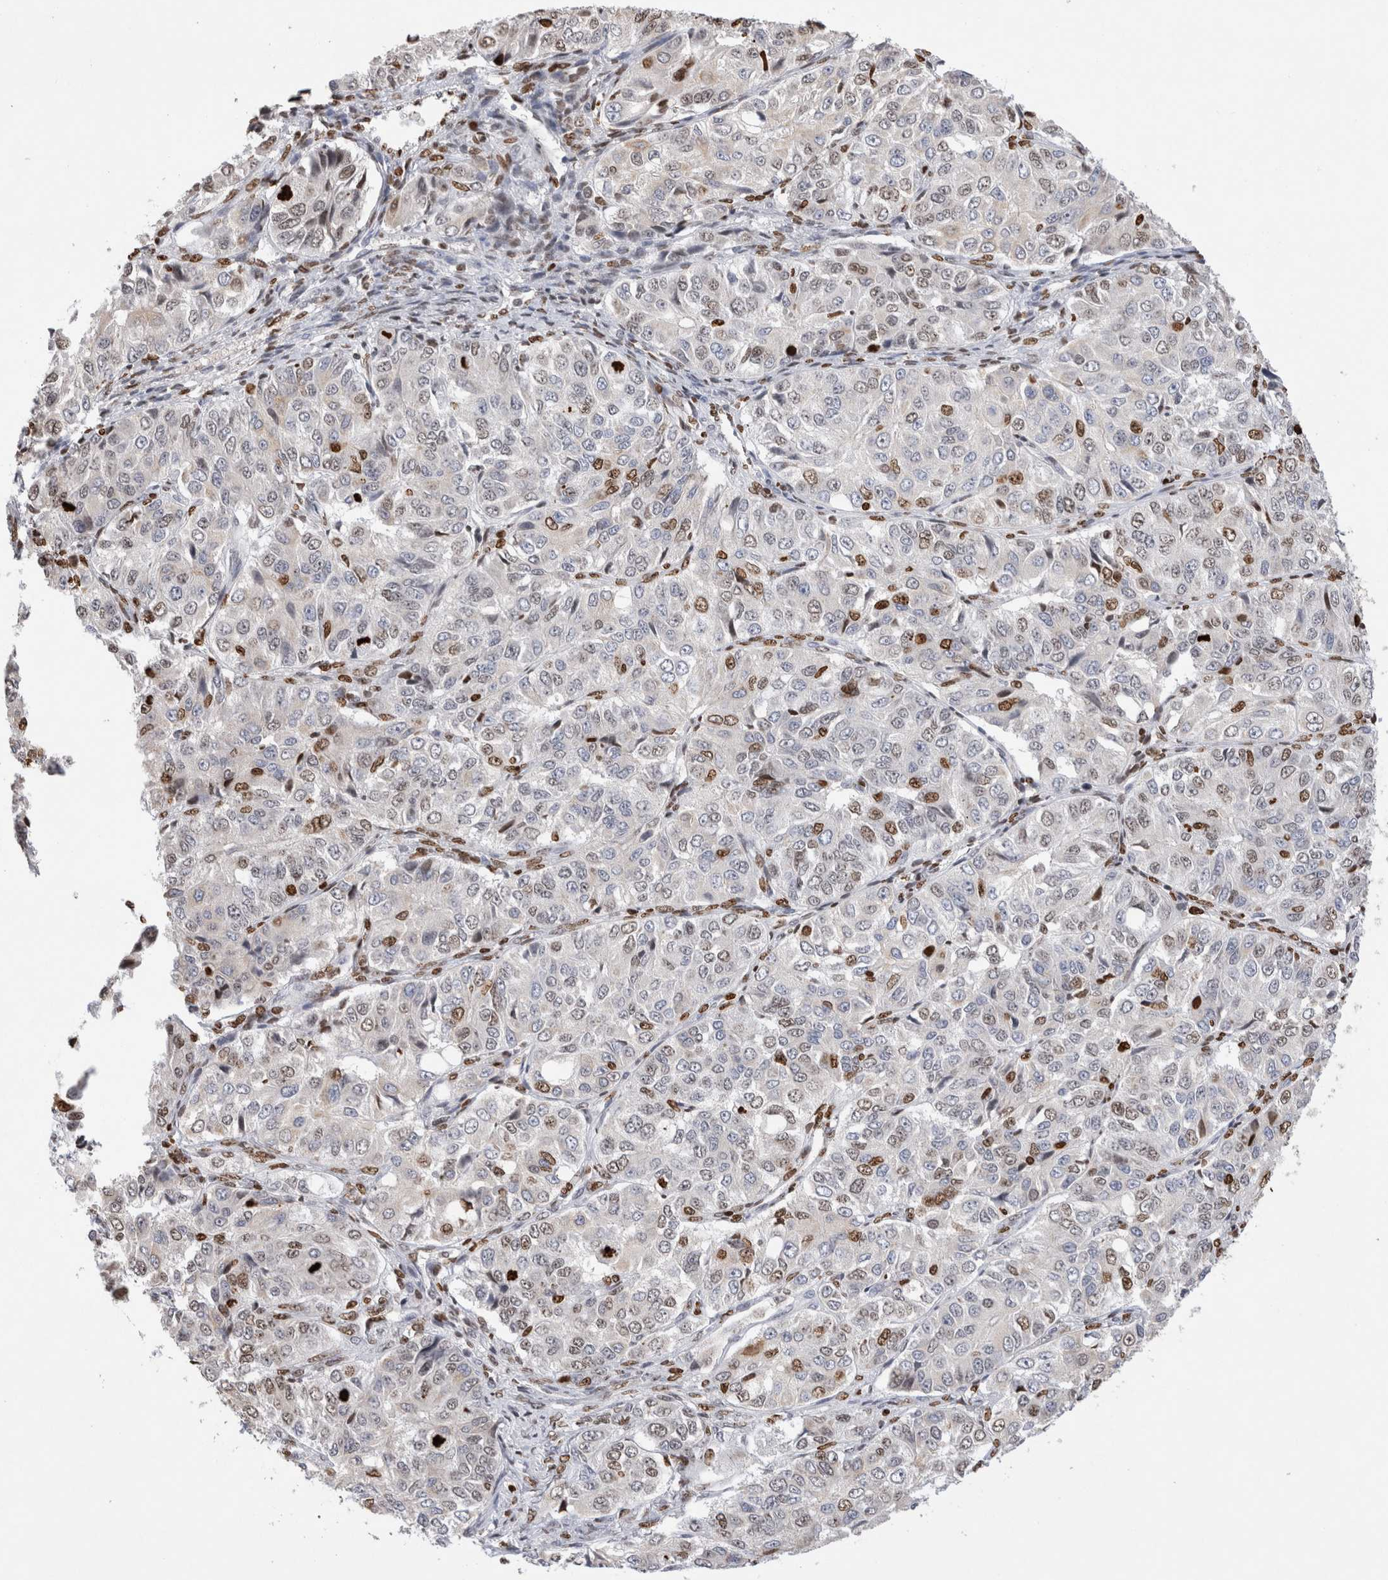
{"staining": {"intensity": "moderate", "quantity": "<25%", "location": "nuclear"}, "tissue": "ovarian cancer", "cell_type": "Tumor cells", "image_type": "cancer", "snomed": [{"axis": "morphology", "description": "Carcinoma, endometroid"}, {"axis": "topography", "description": "Ovary"}], "caption": "Protein expression analysis of ovarian cancer (endometroid carcinoma) shows moderate nuclear positivity in approximately <25% of tumor cells.", "gene": "GAS1", "patient": {"sex": "female", "age": 51}}